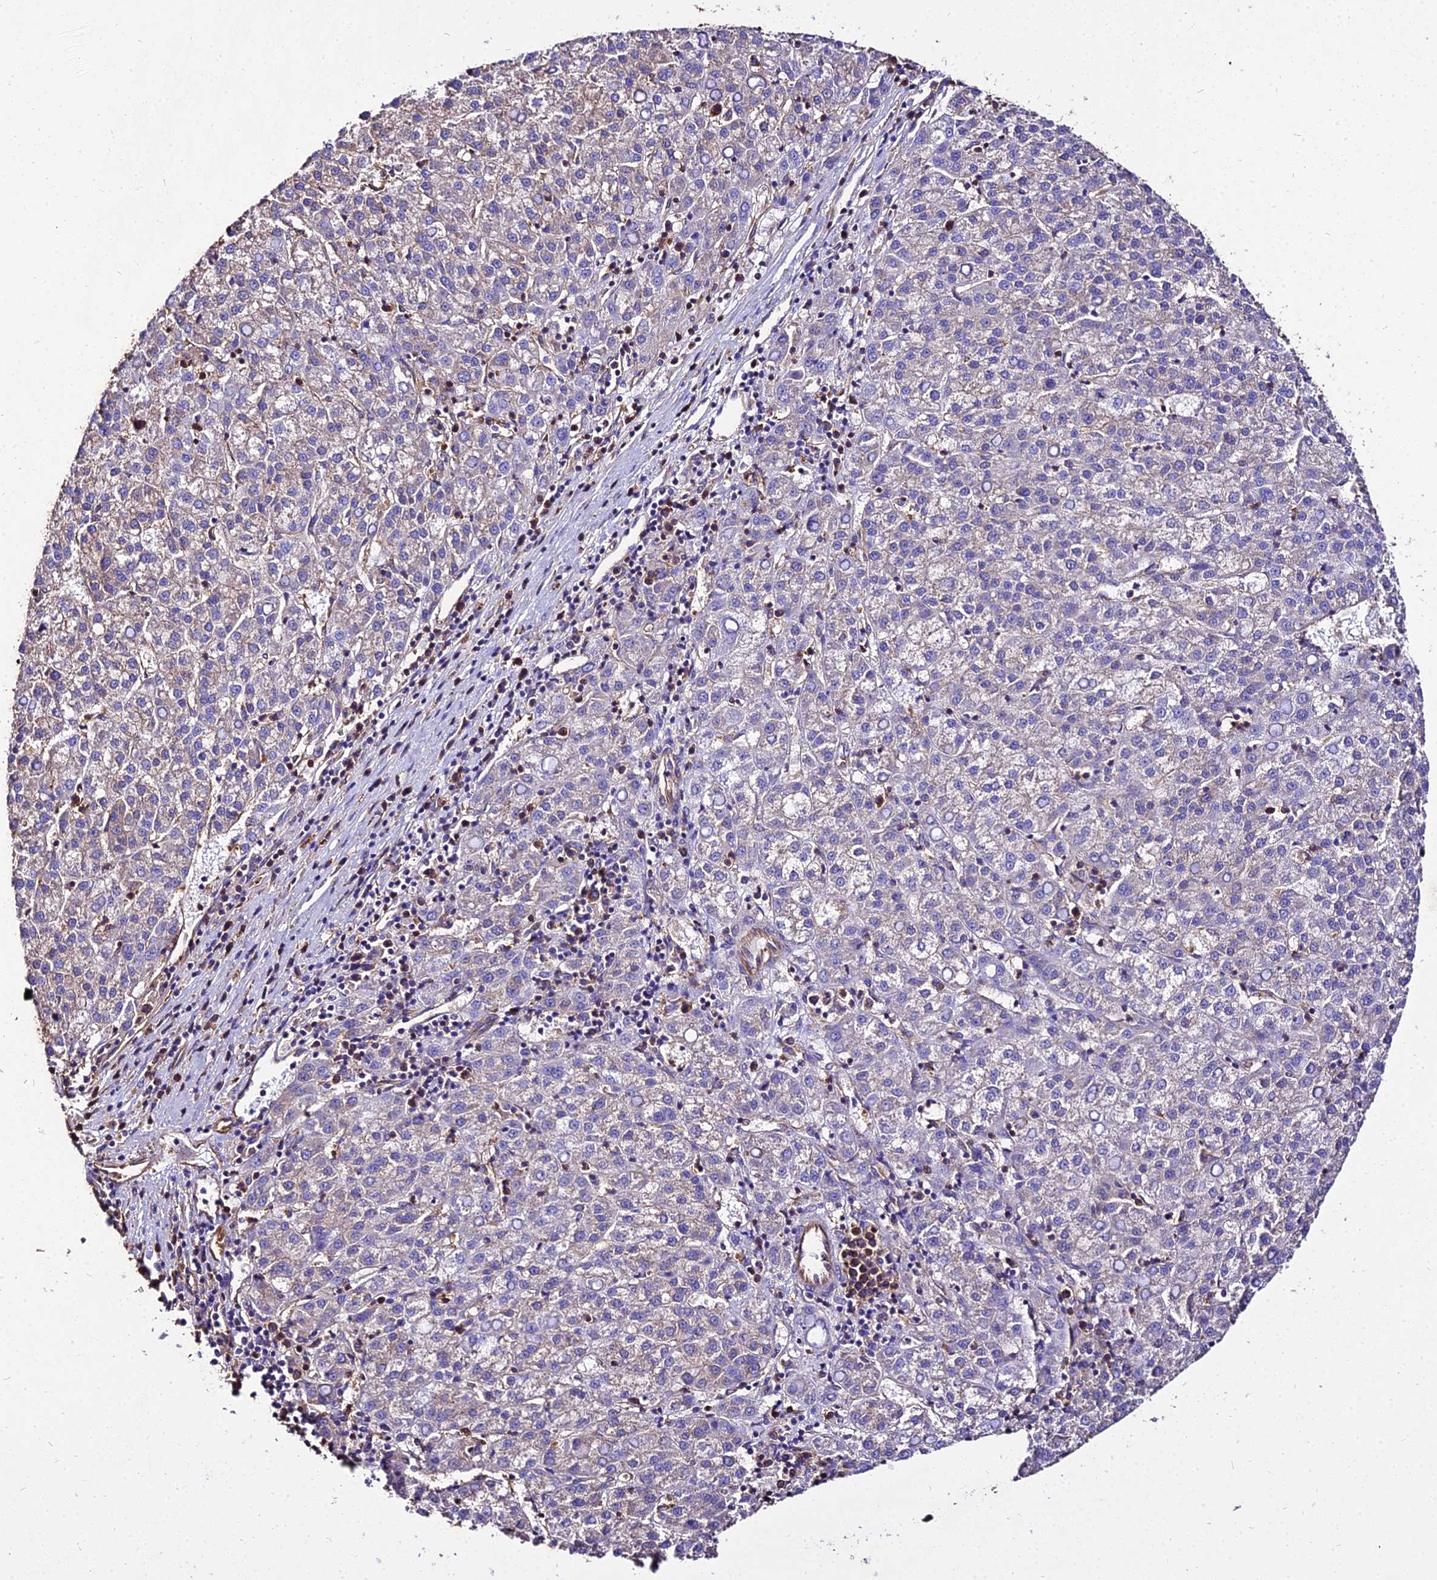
{"staining": {"intensity": "weak", "quantity": "25%-75%", "location": "cytoplasmic/membranous"}, "tissue": "liver cancer", "cell_type": "Tumor cells", "image_type": "cancer", "snomed": [{"axis": "morphology", "description": "Carcinoma, Hepatocellular, NOS"}, {"axis": "topography", "description": "Liver"}], "caption": "Immunohistochemistry (IHC) histopathology image of hepatocellular carcinoma (liver) stained for a protein (brown), which reveals low levels of weak cytoplasmic/membranous positivity in approximately 25%-75% of tumor cells.", "gene": "TUBA3D", "patient": {"sex": "female", "age": 58}}